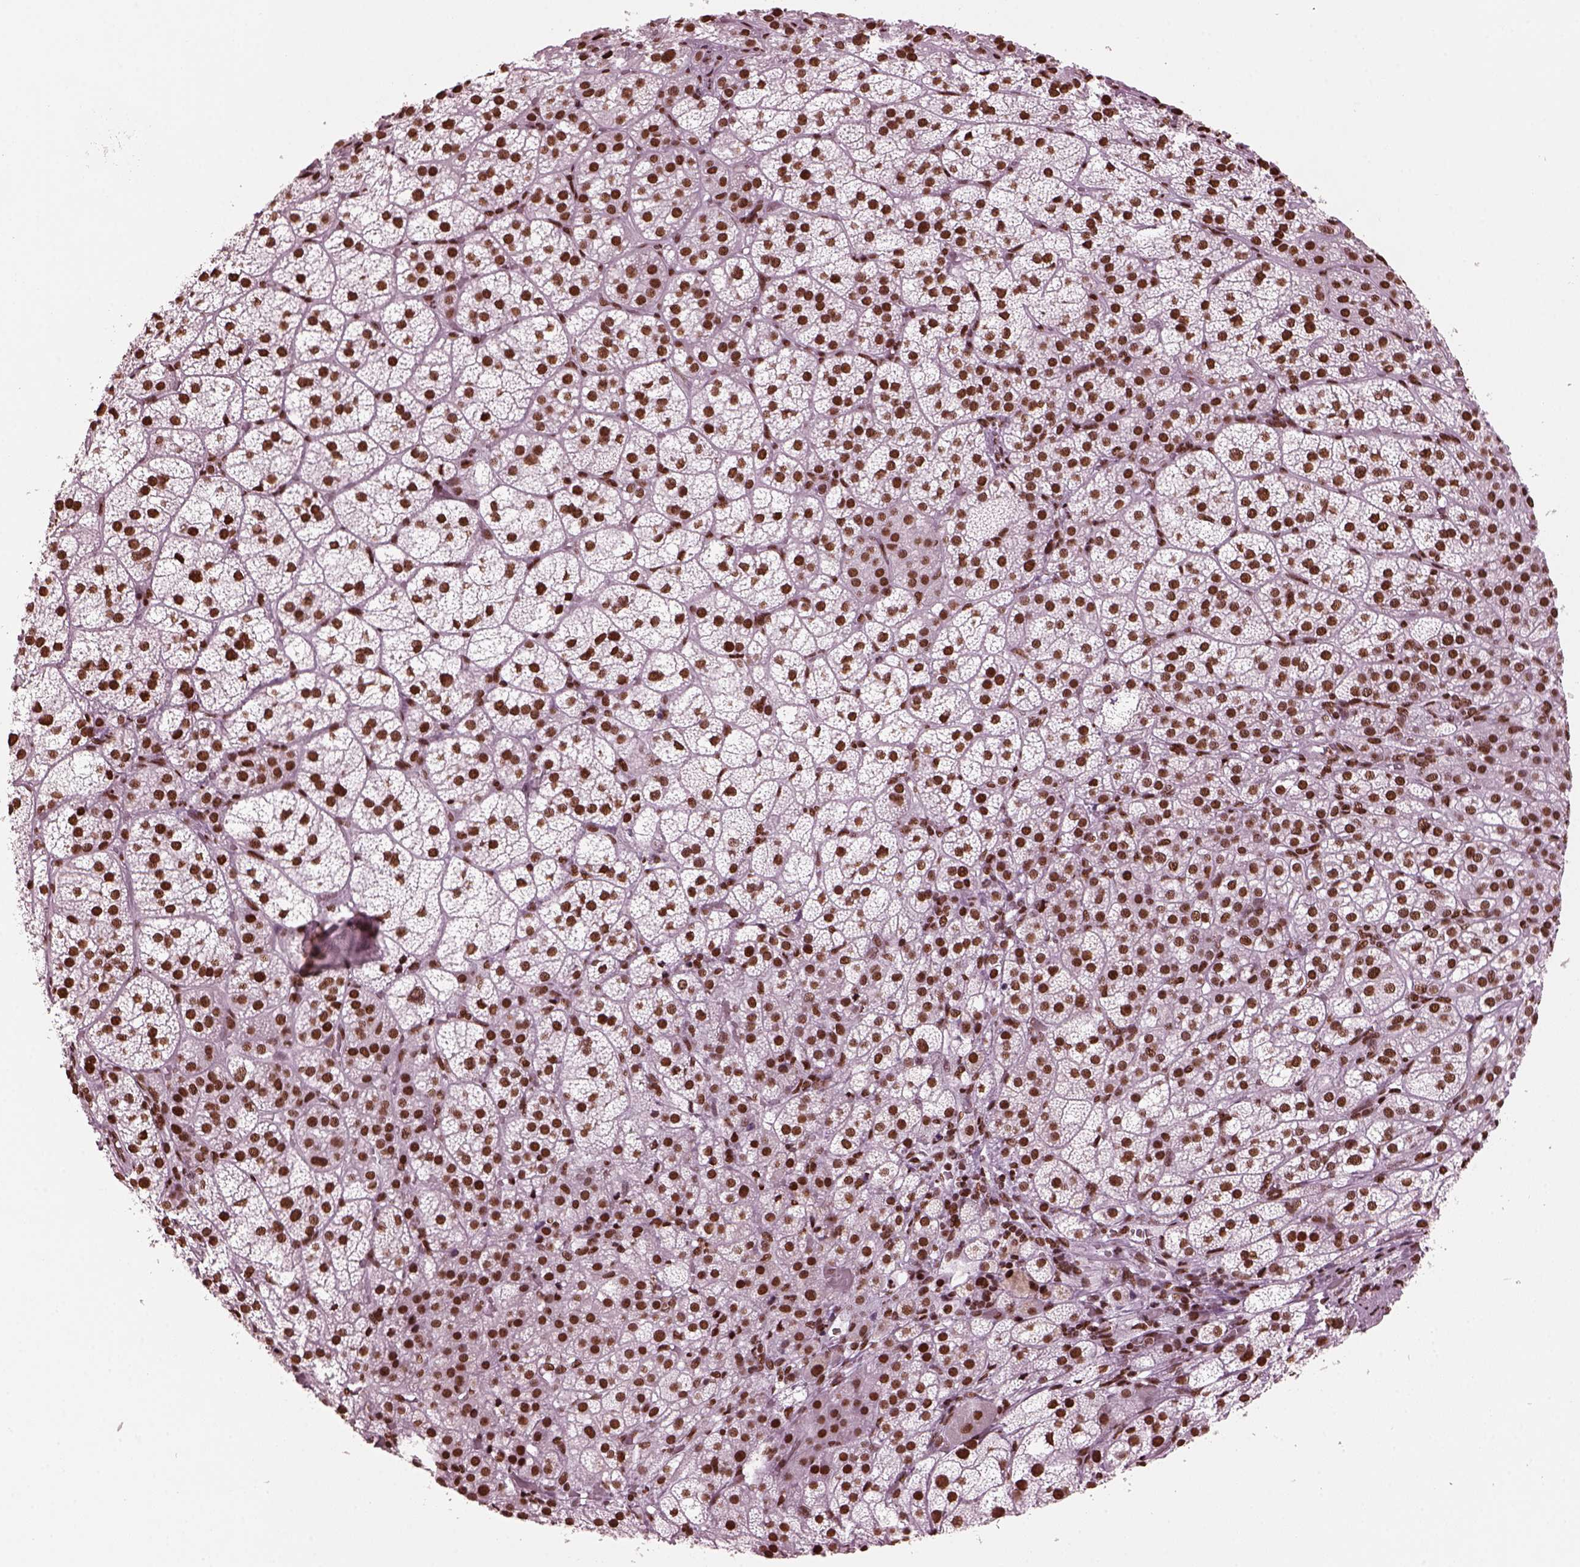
{"staining": {"intensity": "strong", "quantity": ">75%", "location": "nuclear"}, "tissue": "adrenal gland", "cell_type": "Glandular cells", "image_type": "normal", "snomed": [{"axis": "morphology", "description": "Normal tissue, NOS"}, {"axis": "topography", "description": "Adrenal gland"}], "caption": "Immunohistochemistry (IHC) image of benign human adrenal gland stained for a protein (brown), which shows high levels of strong nuclear expression in about >75% of glandular cells.", "gene": "CBFA2T3", "patient": {"sex": "female", "age": 60}}